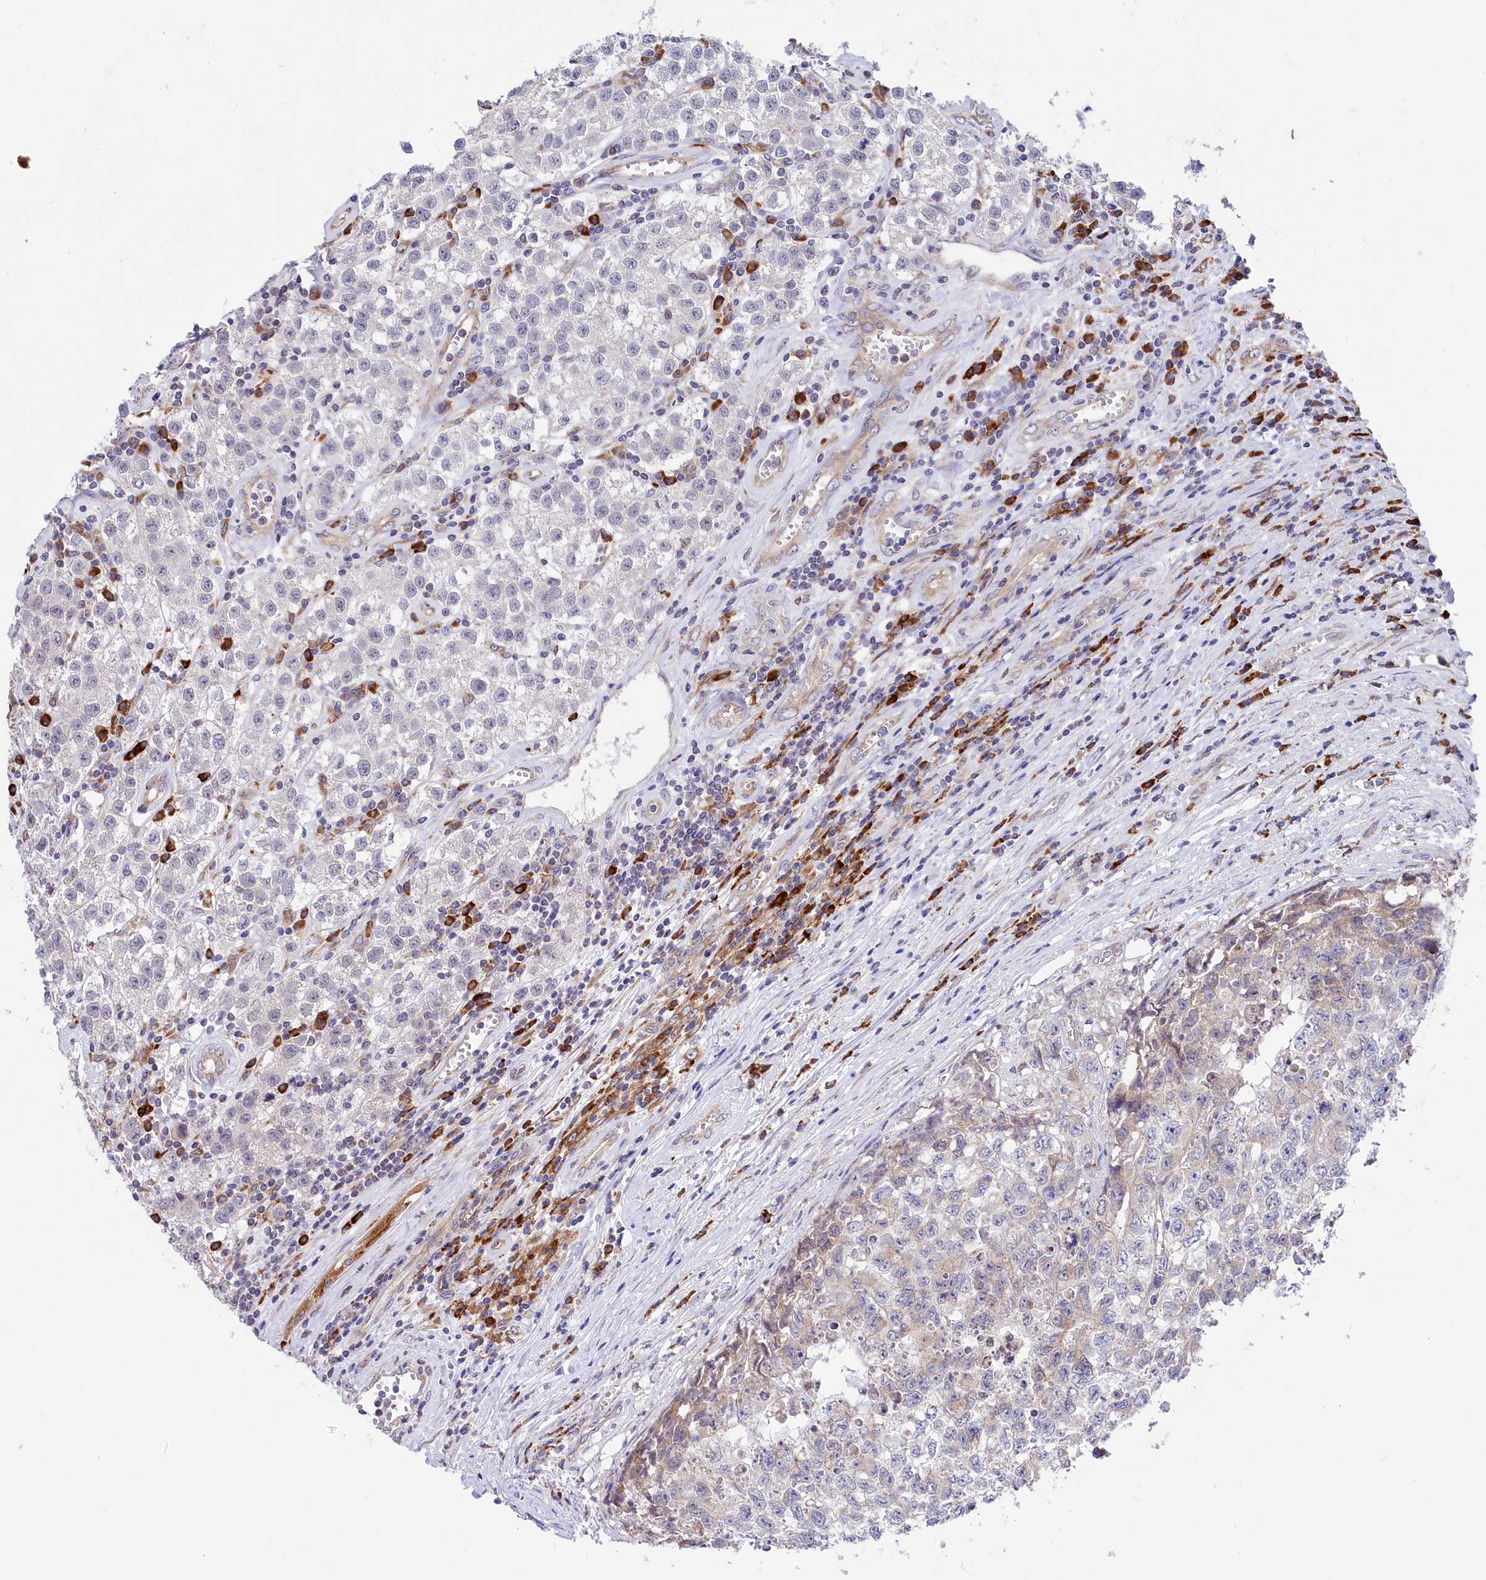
{"staining": {"intensity": "negative", "quantity": "none", "location": "none"}, "tissue": "testis cancer", "cell_type": "Tumor cells", "image_type": "cancer", "snomed": [{"axis": "morphology", "description": "Seminoma, NOS"}, {"axis": "morphology", "description": "Carcinoma, Embryonal, NOS"}, {"axis": "topography", "description": "Testis"}], "caption": "A micrograph of human embryonal carcinoma (testis) is negative for staining in tumor cells.", "gene": "CHID1", "patient": {"sex": "male", "age": 43}}